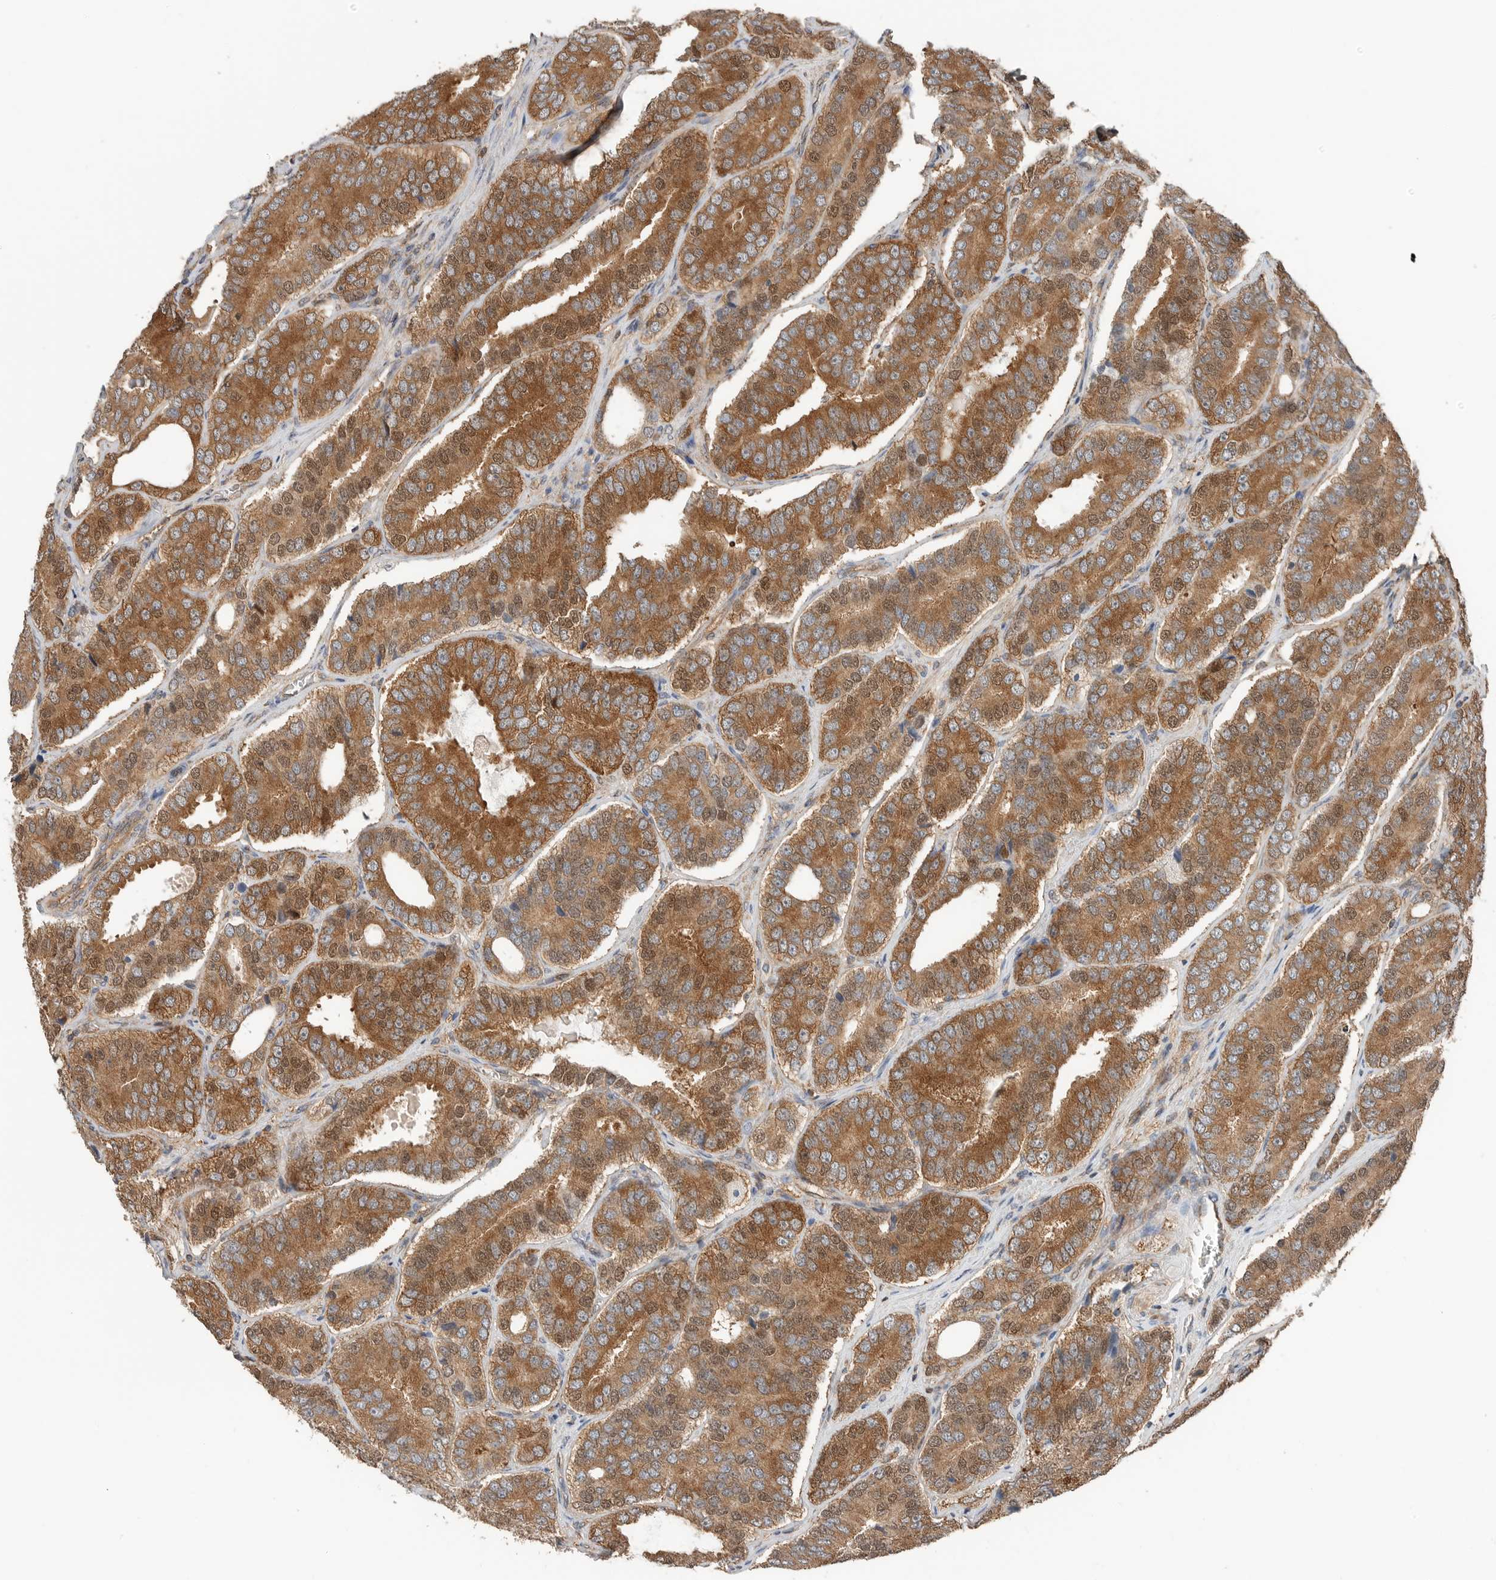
{"staining": {"intensity": "moderate", "quantity": ">75%", "location": "cytoplasmic/membranous,nuclear"}, "tissue": "prostate cancer", "cell_type": "Tumor cells", "image_type": "cancer", "snomed": [{"axis": "morphology", "description": "Adenocarcinoma, High grade"}, {"axis": "topography", "description": "Prostate"}], "caption": "This micrograph demonstrates immunohistochemistry staining of prostate cancer, with medium moderate cytoplasmic/membranous and nuclear staining in approximately >75% of tumor cells.", "gene": "XPNPEP1", "patient": {"sex": "male", "age": 56}}